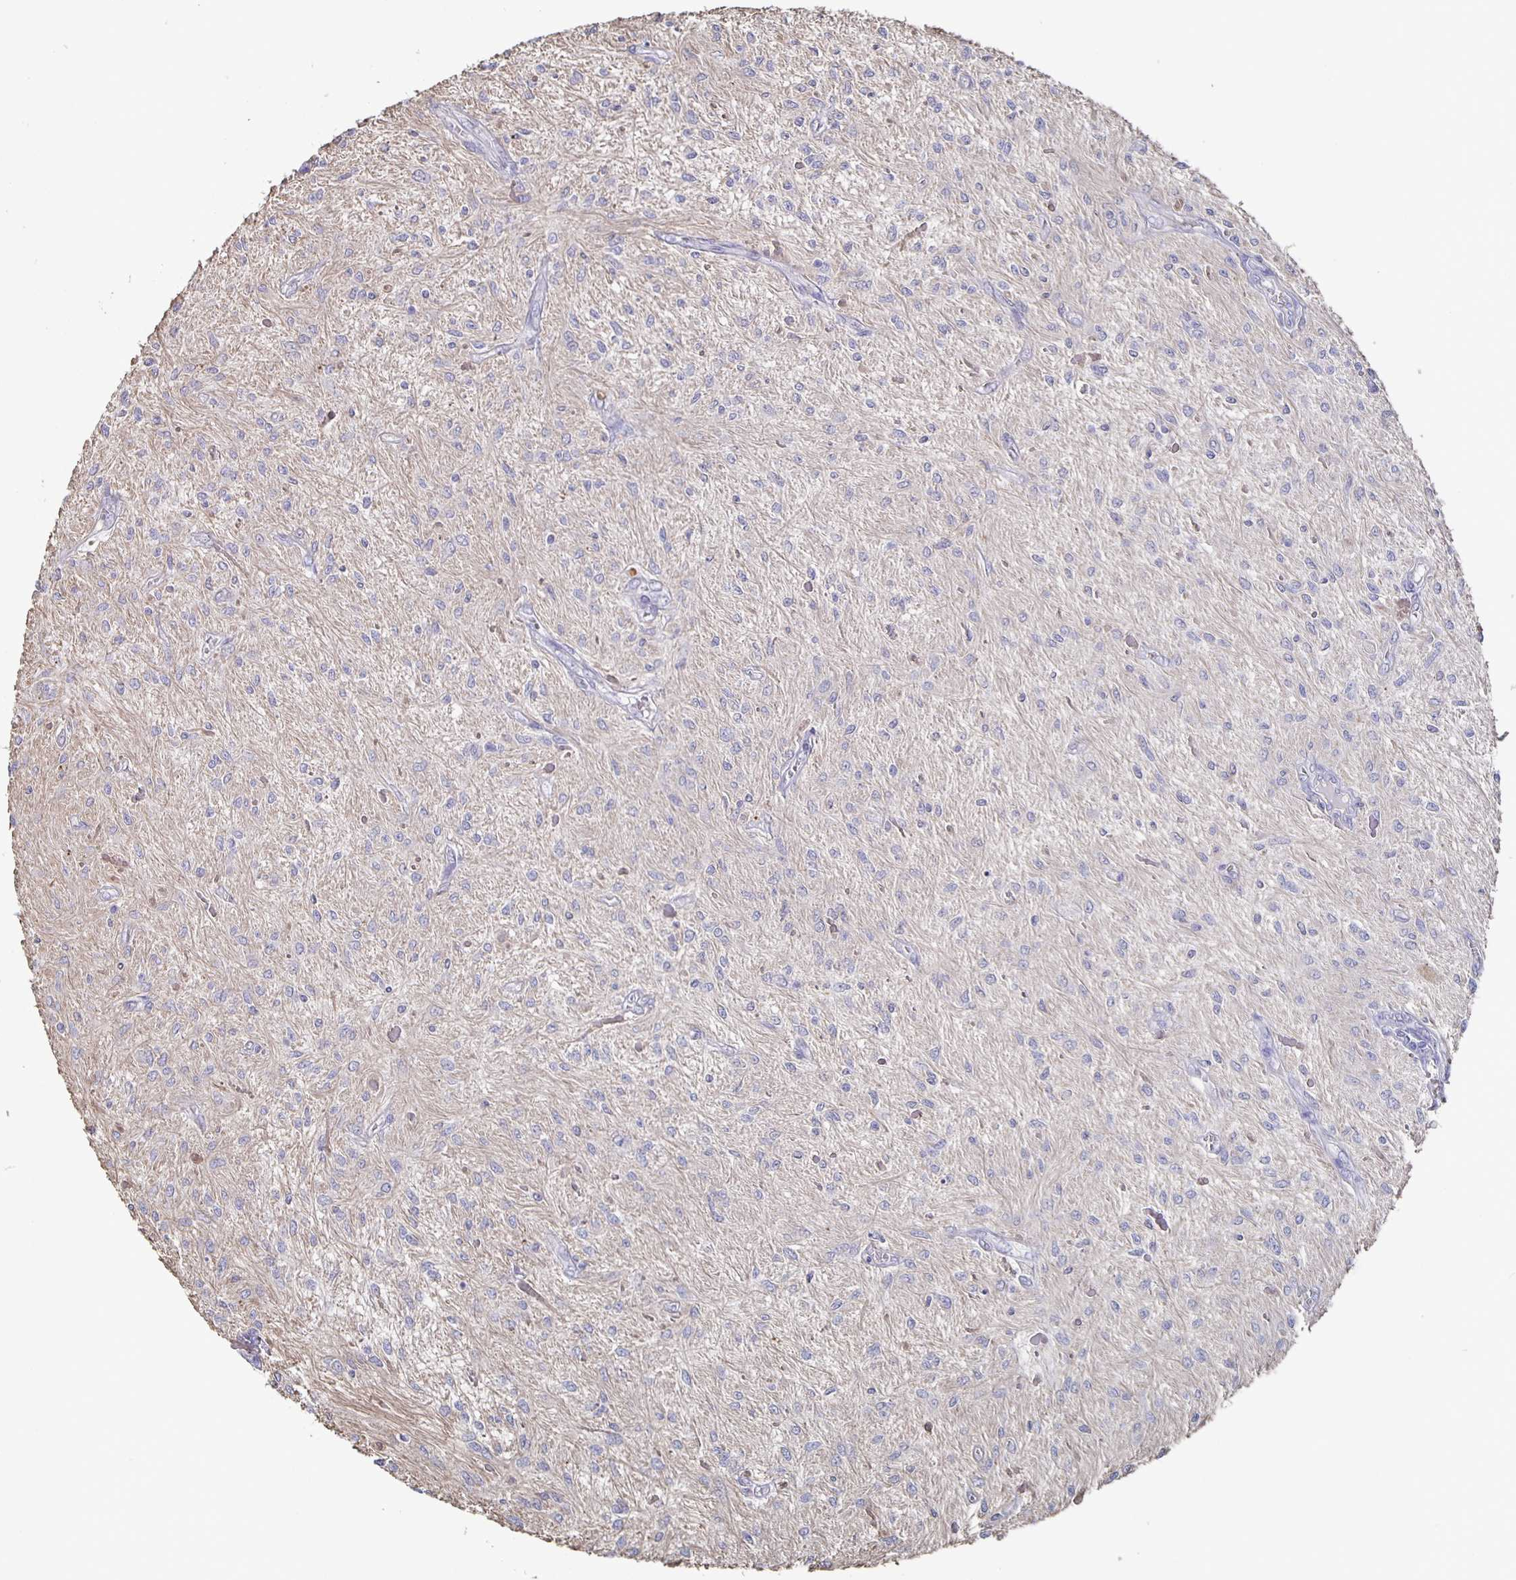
{"staining": {"intensity": "negative", "quantity": "none", "location": "none"}, "tissue": "glioma", "cell_type": "Tumor cells", "image_type": "cancer", "snomed": [{"axis": "morphology", "description": "Glioma, malignant, Low grade"}, {"axis": "topography", "description": "Cerebellum"}], "caption": "Tumor cells are negative for brown protein staining in glioma.", "gene": "CACNA2D2", "patient": {"sex": "female", "age": 14}}